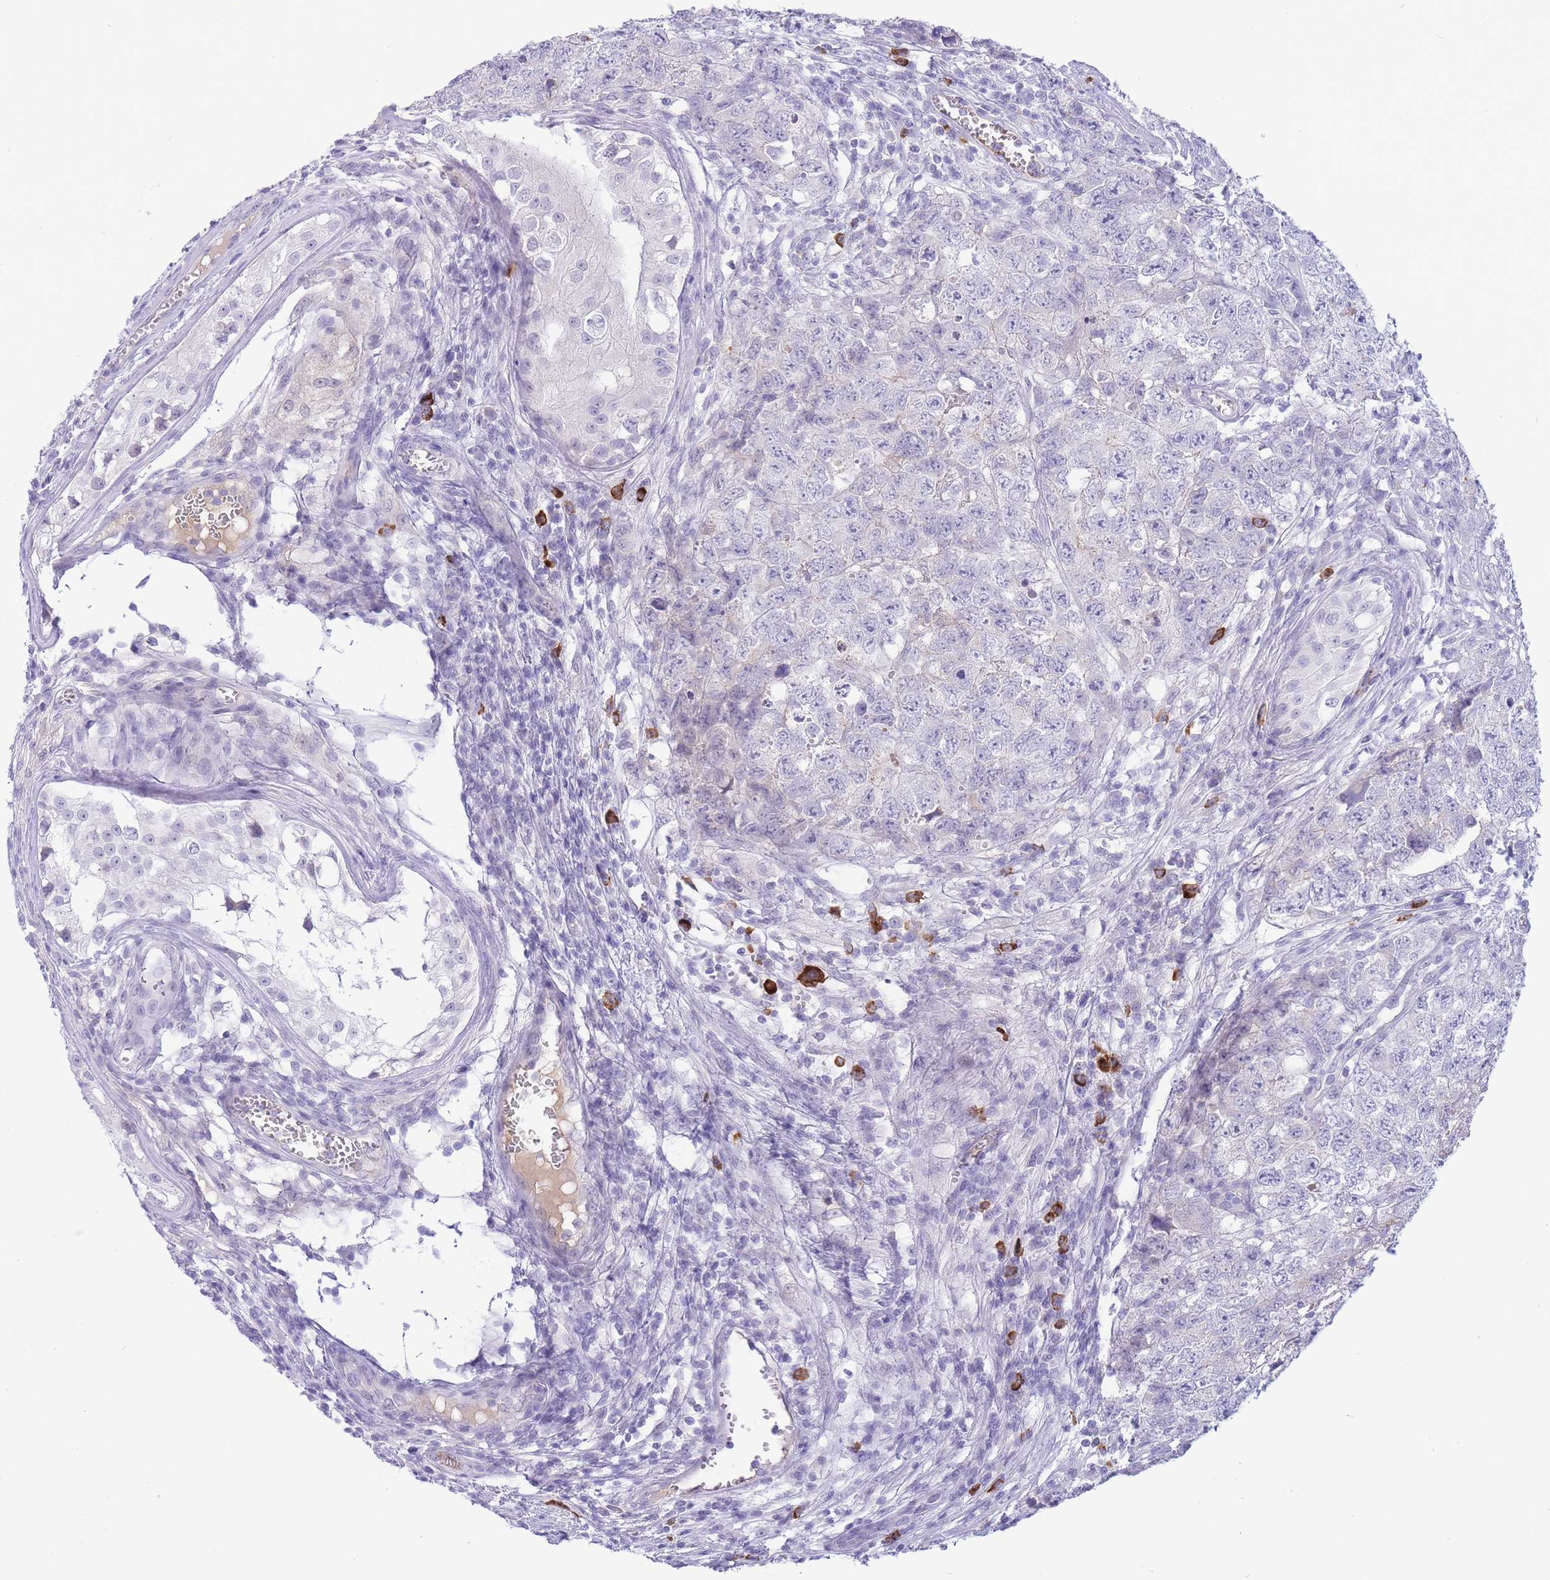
{"staining": {"intensity": "negative", "quantity": "none", "location": "none"}, "tissue": "testis cancer", "cell_type": "Tumor cells", "image_type": "cancer", "snomed": [{"axis": "morphology", "description": "Carcinoma, Embryonal, NOS"}, {"axis": "topography", "description": "Testis"}], "caption": "Tumor cells are negative for protein expression in human testis embryonal carcinoma.", "gene": "ASAP3", "patient": {"sex": "male", "age": 22}}